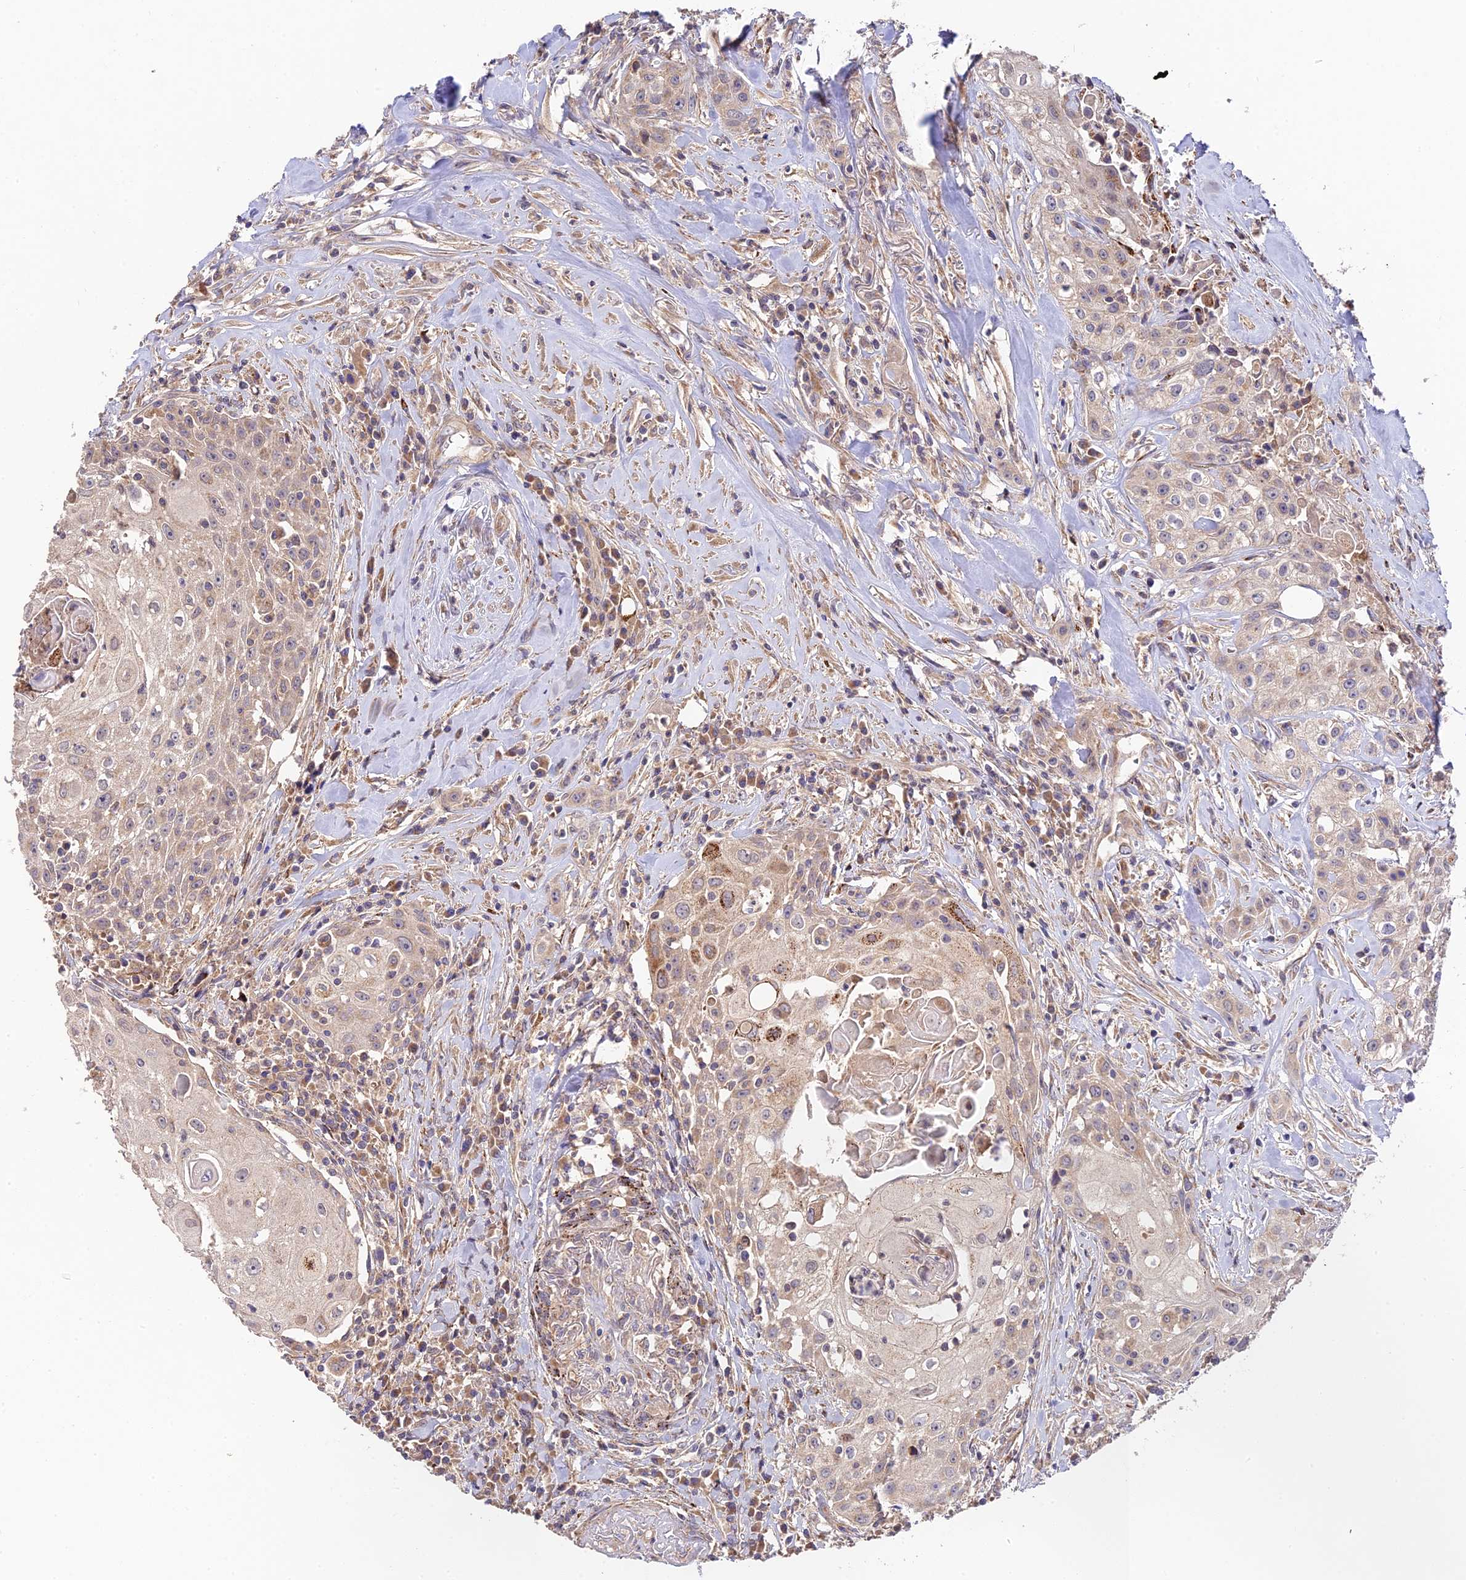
{"staining": {"intensity": "moderate", "quantity": "<25%", "location": "cytoplasmic/membranous"}, "tissue": "head and neck cancer", "cell_type": "Tumor cells", "image_type": "cancer", "snomed": [{"axis": "morphology", "description": "Squamous cell carcinoma, NOS"}, {"axis": "topography", "description": "Oral tissue"}, {"axis": "topography", "description": "Head-Neck"}], "caption": "Brown immunohistochemical staining in human head and neck cancer (squamous cell carcinoma) reveals moderate cytoplasmic/membranous expression in approximately <25% of tumor cells. (Stains: DAB (3,3'-diaminobenzidine) in brown, nuclei in blue, Microscopy: brightfield microscopy at high magnification).", "gene": "C3orf20", "patient": {"sex": "female", "age": 82}}